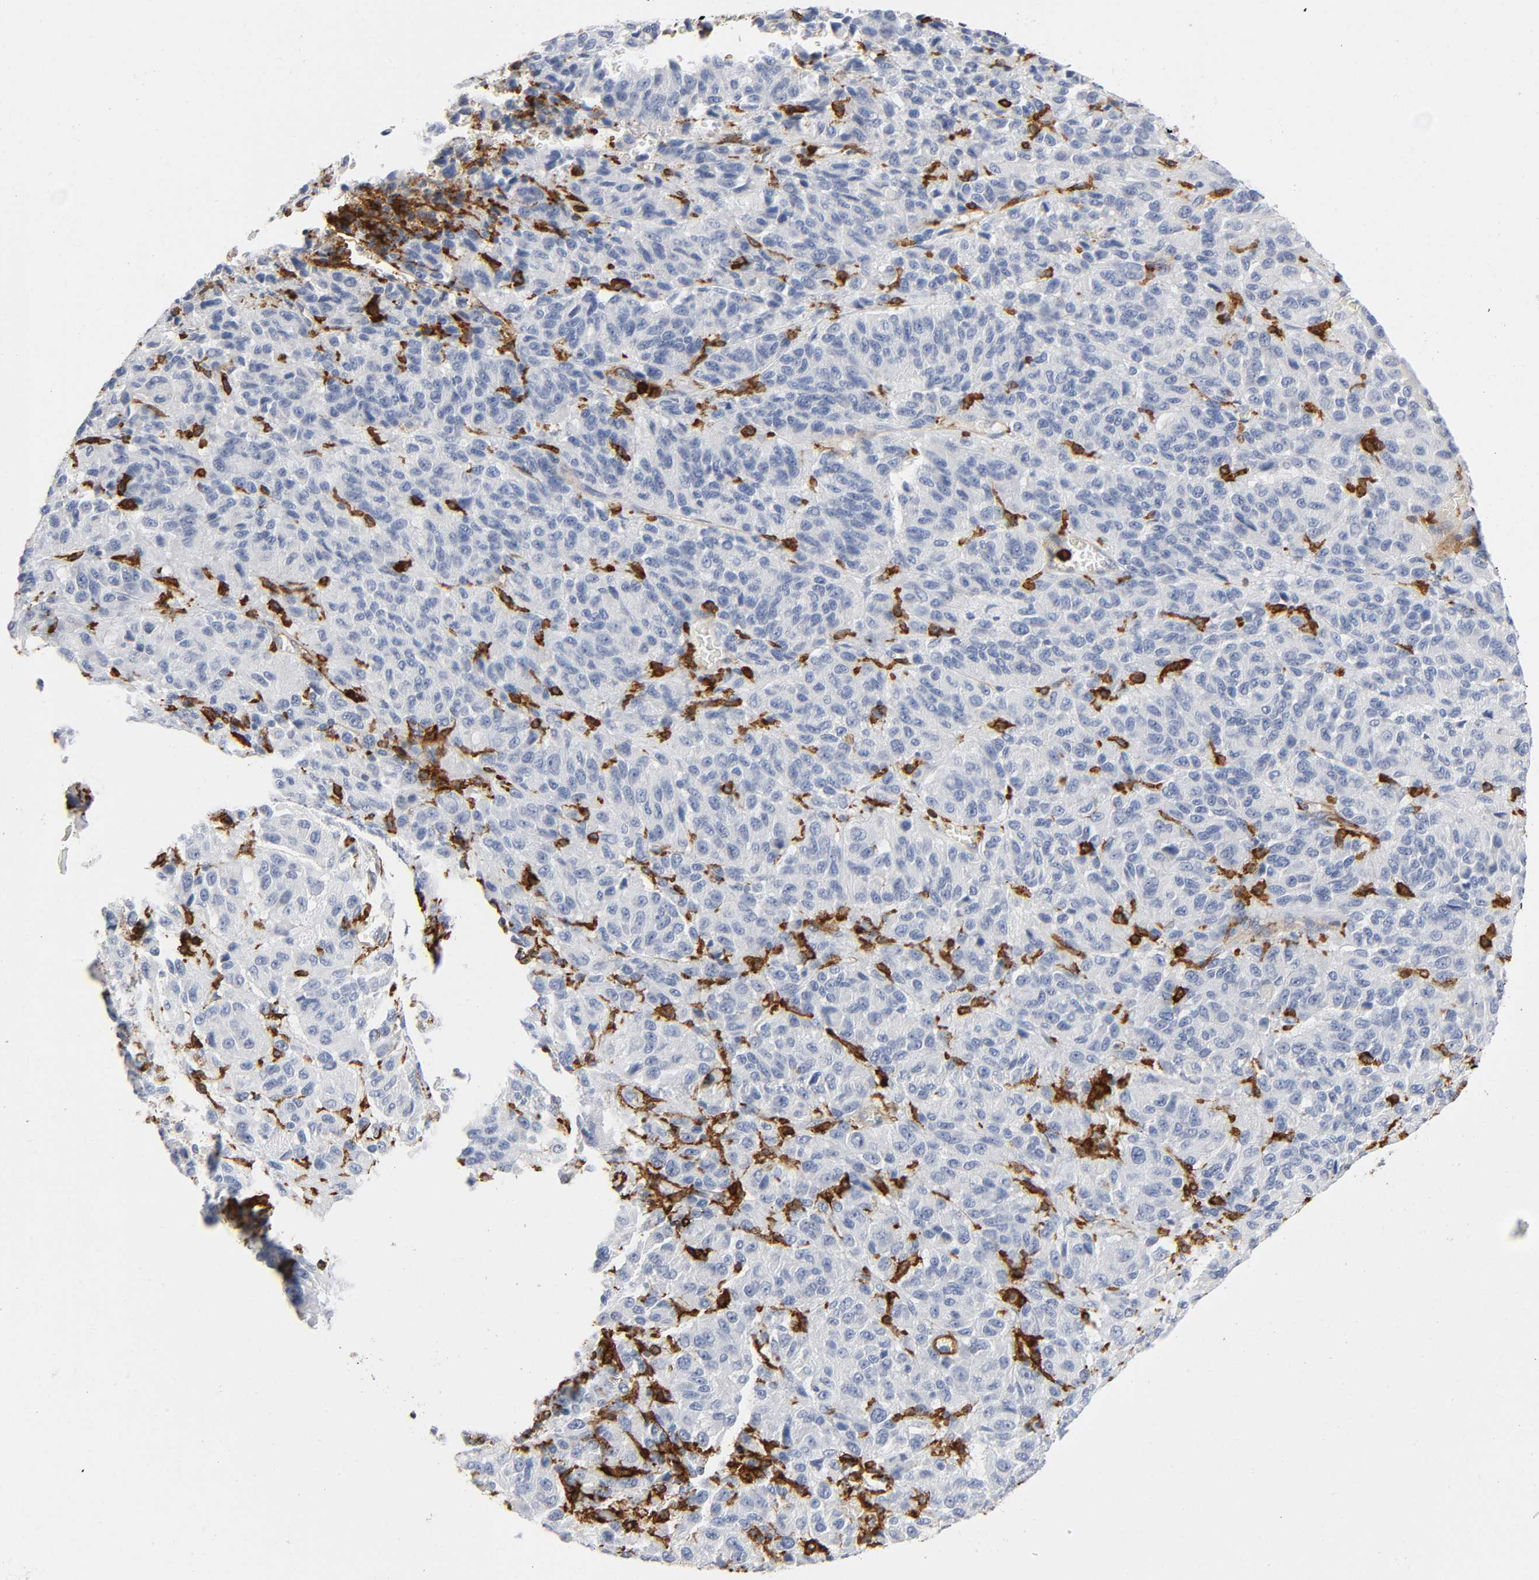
{"staining": {"intensity": "negative", "quantity": "none", "location": "none"}, "tissue": "melanoma", "cell_type": "Tumor cells", "image_type": "cancer", "snomed": [{"axis": "morphology", "description": "Malignant melanoma, Metastatic site"}, {"axis": "topography", "description": "Lung"}], "caption": "Photomicrograph shows no significant protein staining in tumor cells of melanoma.", "gene": "LYN", "patient": {"sex": "male", "age": 64}}